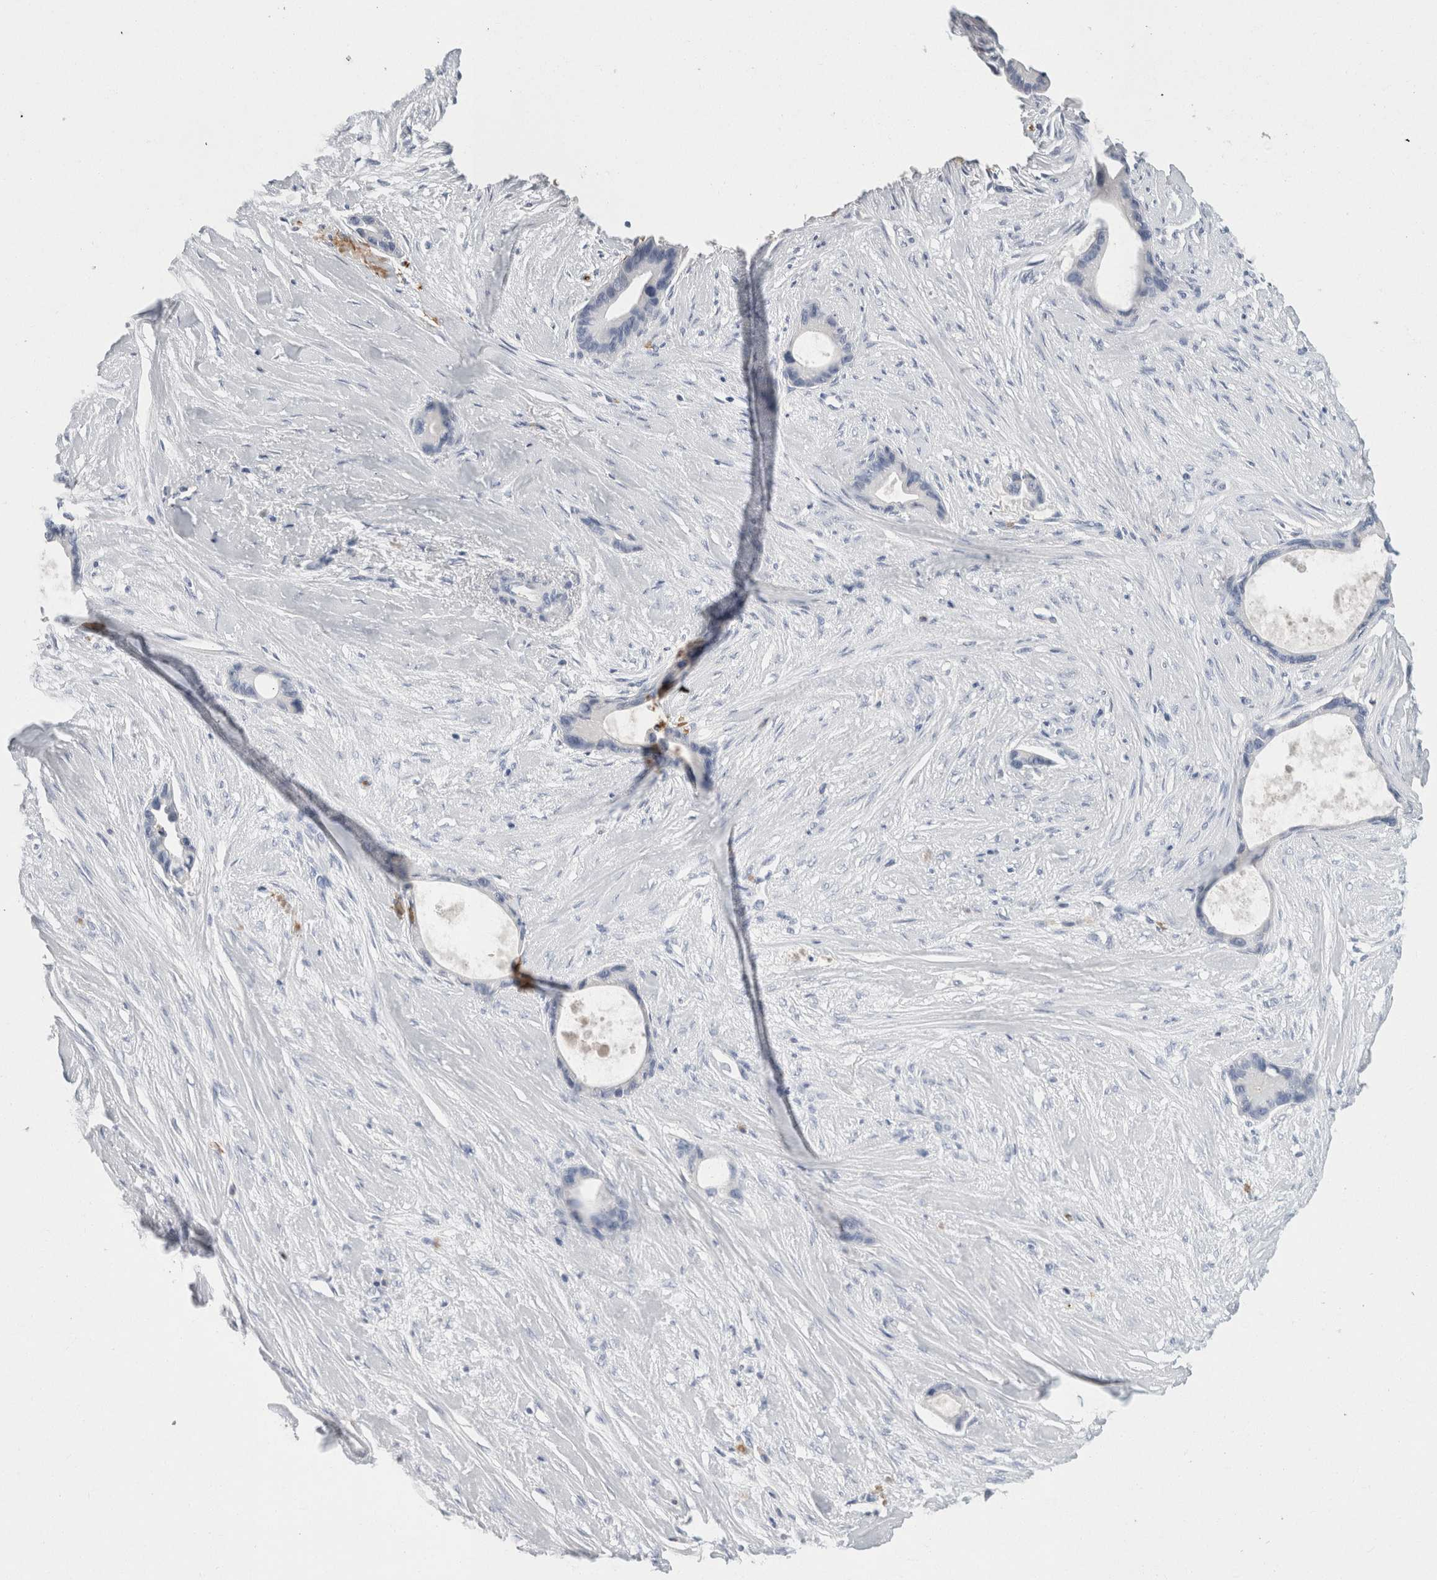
{"staining": {"intensity": "negative", "quantity": "none", "location": "none"}, "tissue": "liver cancer", "cell_type": "Tumor cells", "image_type": "cancer", "snomed": [{"axis": "morphology", "description": "Cholangiocarcinoma"}, {"axis": "topography", "description": "Liver"}], "caption": "Immunohistochemistry histopathology image of human liver cancer stained for a protein (brown), which reveals no positivity in tumor cells.", "gene": "CA1", "patient": {"sex": "female", "age": 55}}